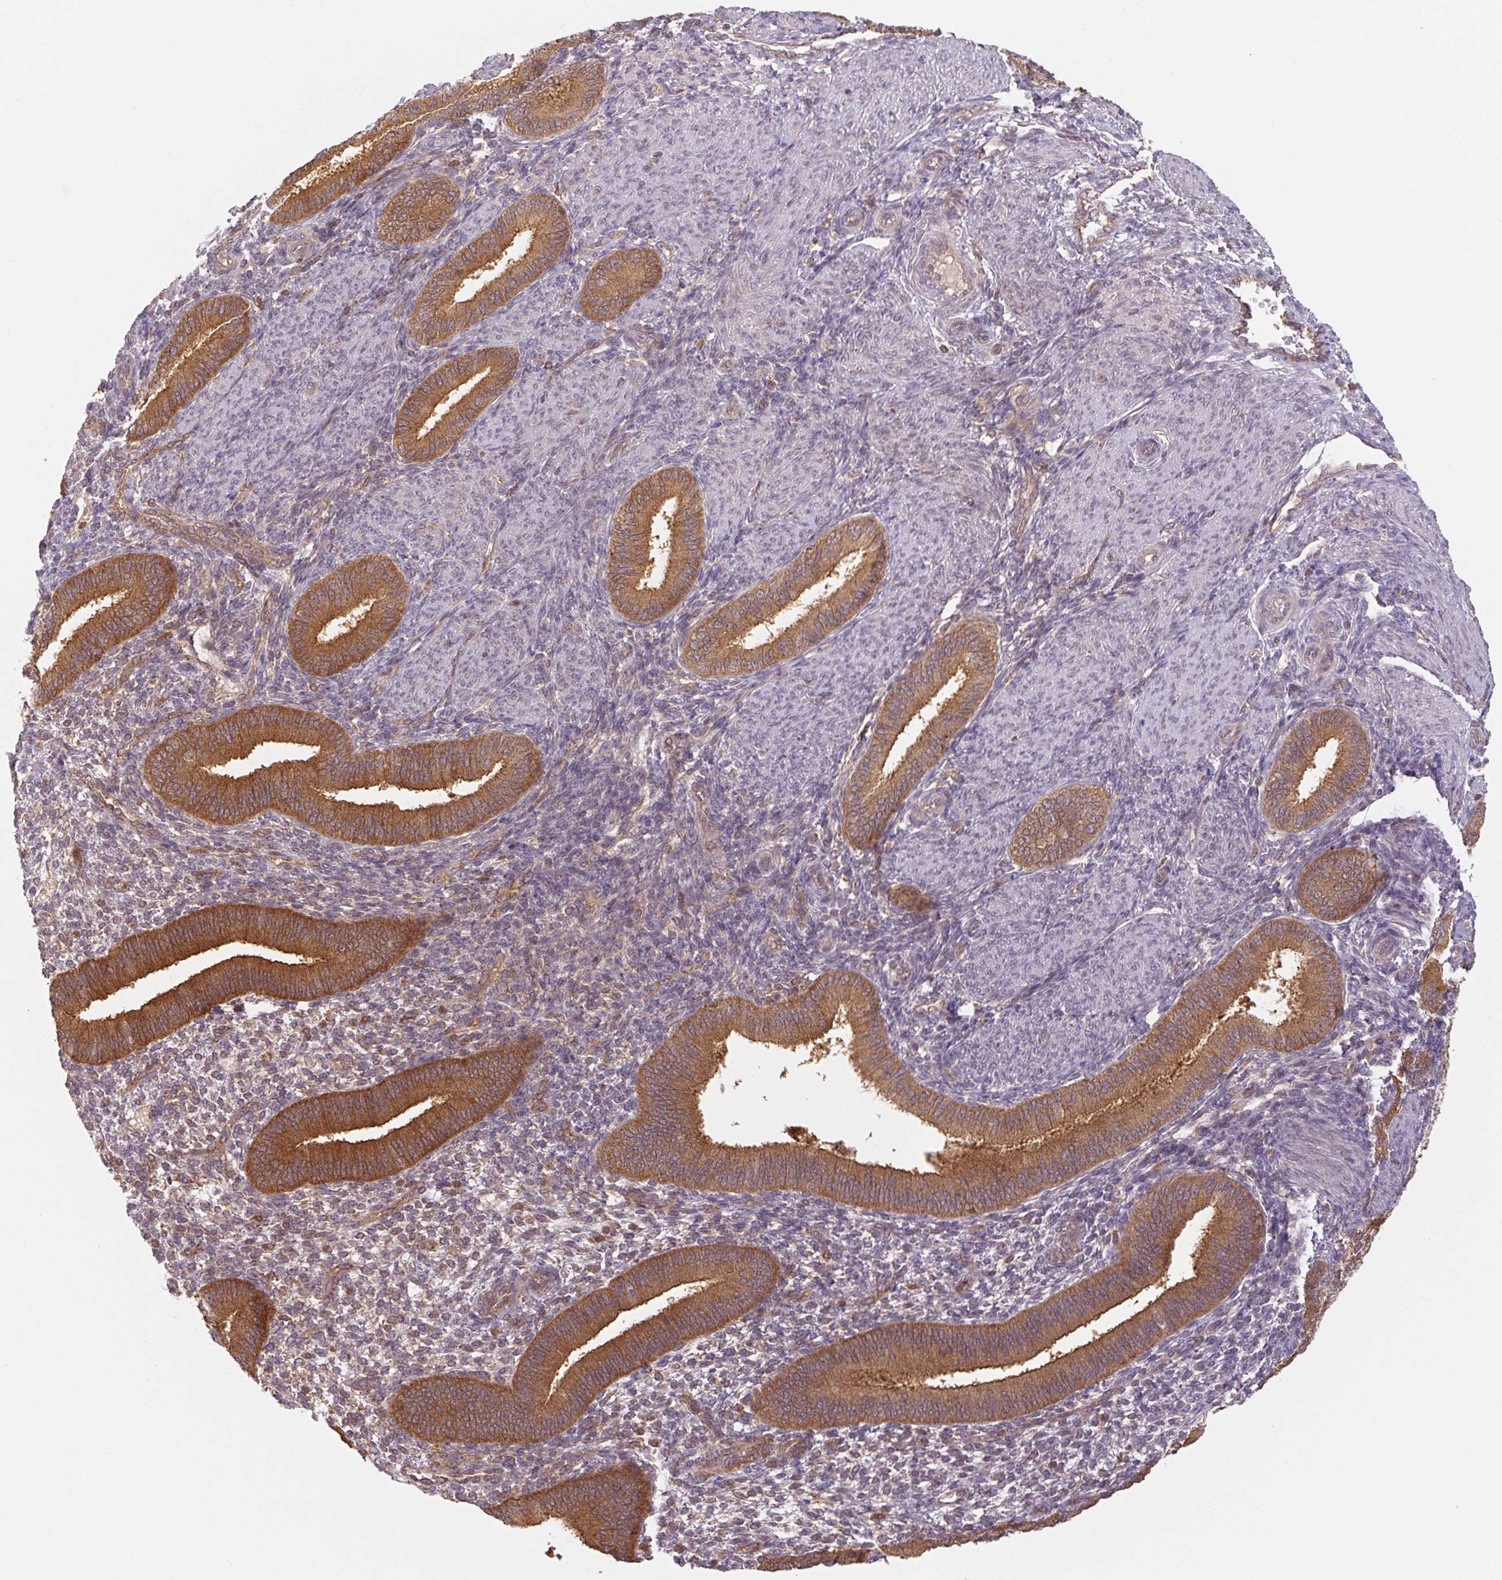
{"staining": {"intensity": "negative", "quantity": "none", "location": "none"}, "tissue": "endometrium", "cell_type": "Cells in endometrial stroma", "image_type": "normal", "snomed": [{"axis": "morphology", "description": "Normal tissue, NOS"}, {"axis": "topography", "description": "Endometrium"}], "caption": "Protein analysis of normal endometrium shows no significant positivity in cells in endometrial stroma. Brightfield microscopy of immunohistochemistry (IHC) stained with DAB (3,3'-diaminobenzidine) (brown) and hematoxylin (blue), captured at high magnification.", "gene": "MTHFD1L", "patient": {"sex": "female", "age": 39}}